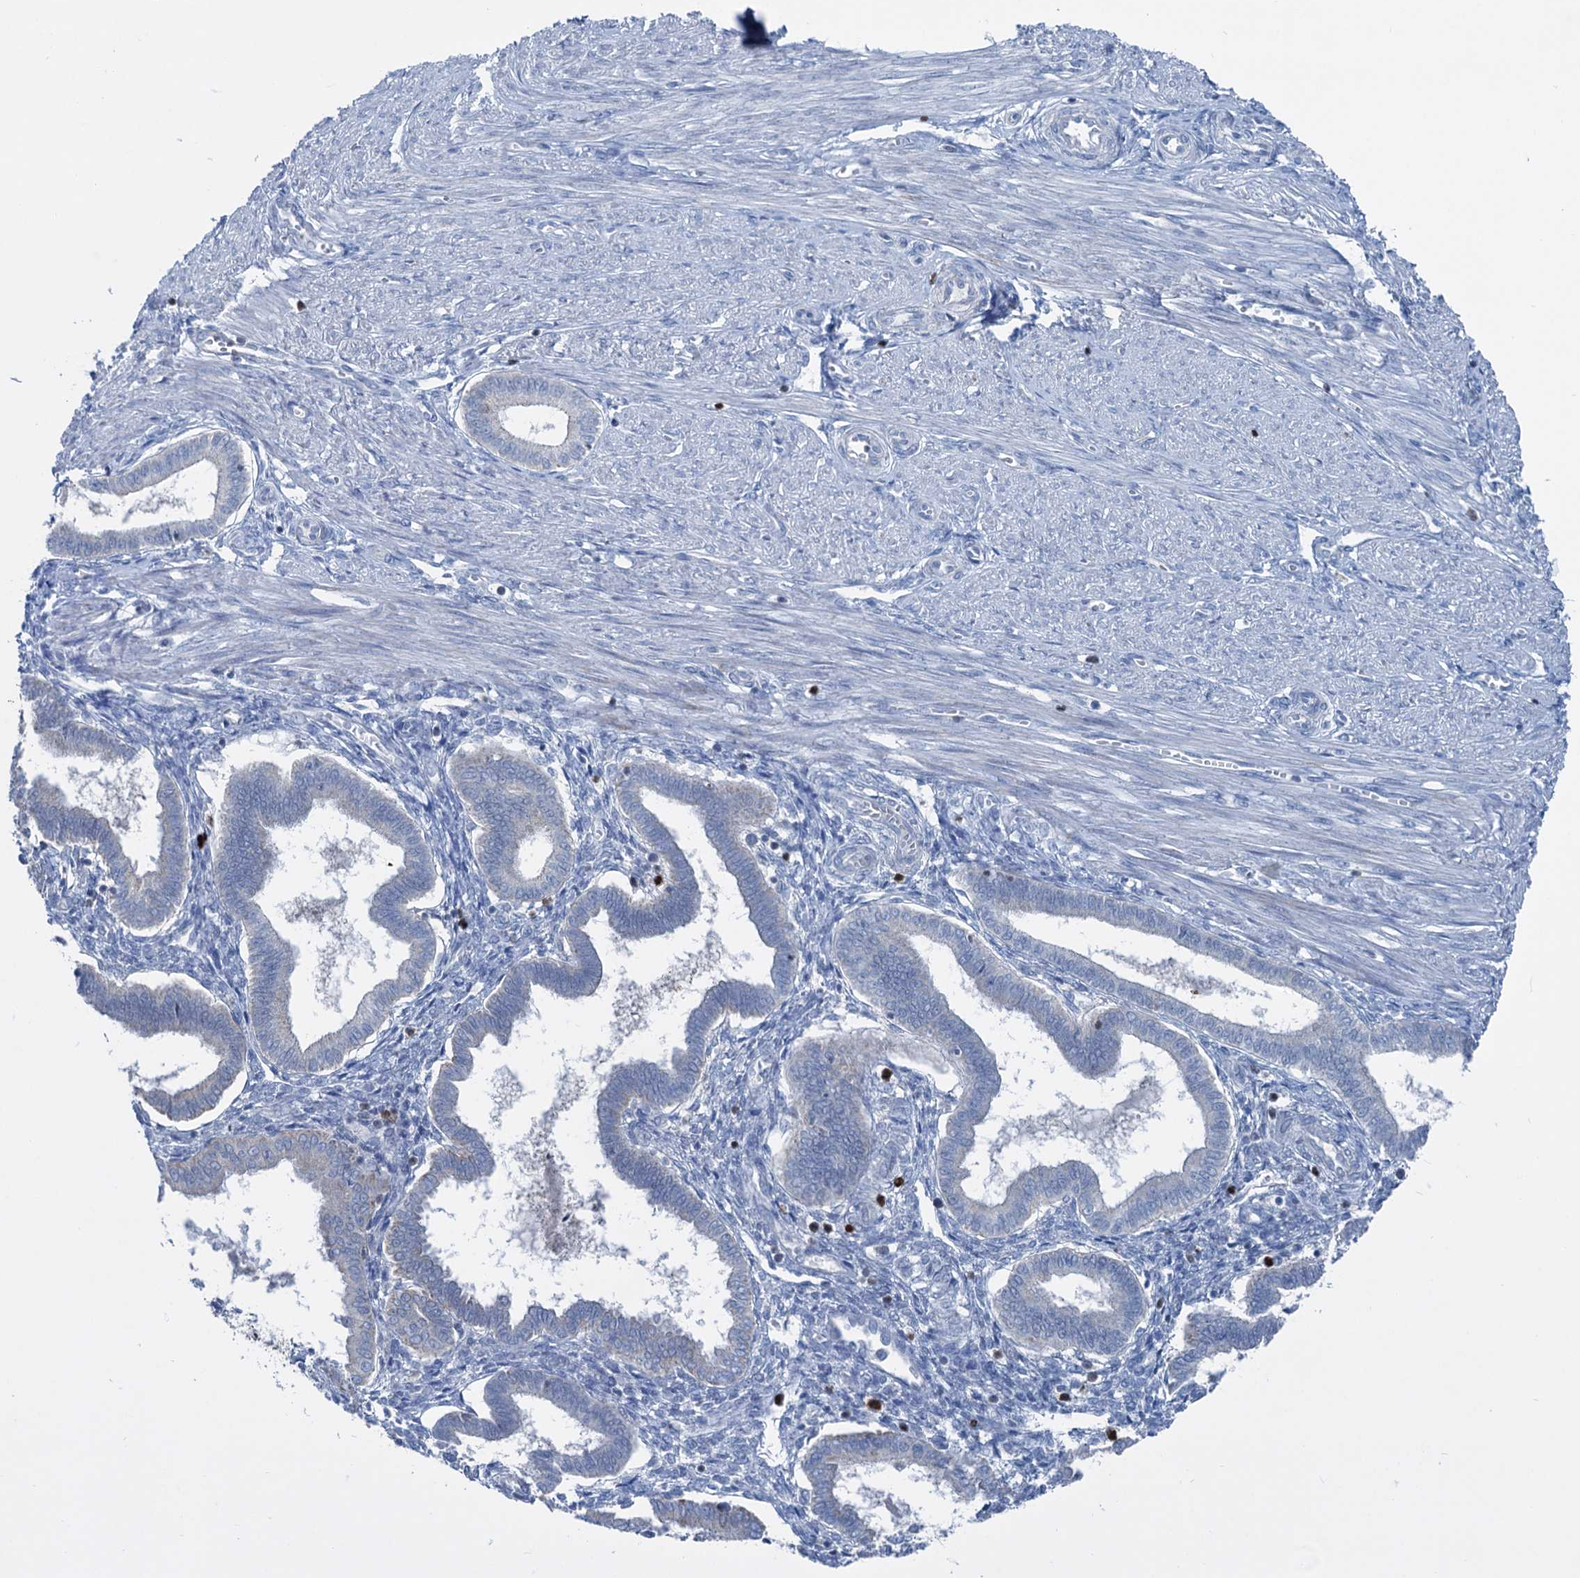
{"staining": {"intensity": "negative", "quantity": "none", "location": "none"}, "tissue": "endometrium", "cell_type": "Cells in endometrial stroma", "image_type": "normal", "snomed": [{"axis": "morphology", "description": "Normal tissue, NOS"}, {"axis": "topography", "description": "Endometrium"}], "caption": "Immunohistochemistry (IHC) histopathology image of normal endometrium stained for a protein (brown), which shows no staining in cells in endometrial stroma.", "gene": "ELP4", "patient": {"sex": "female", "age": 25}}